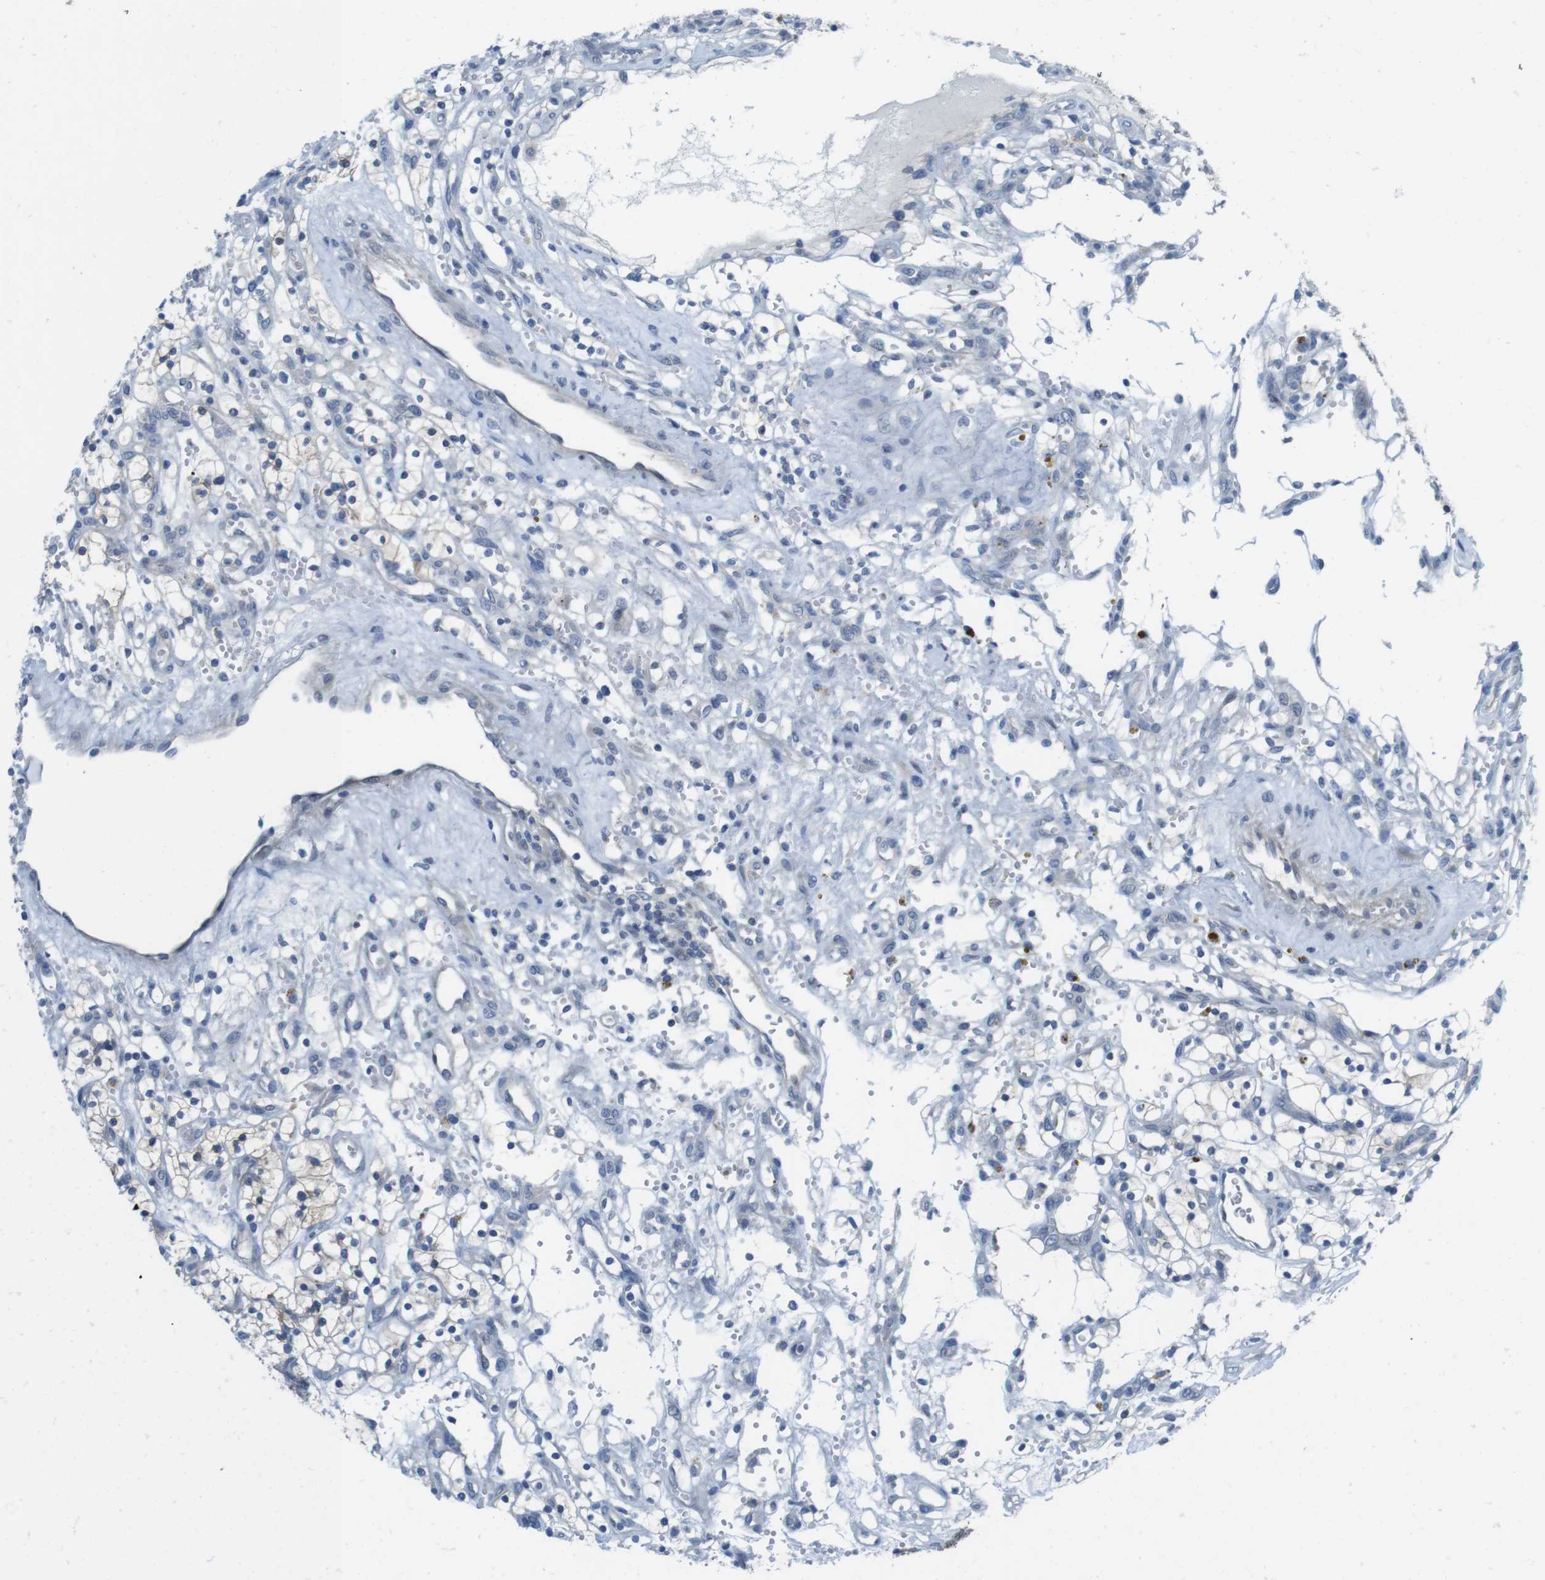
{"staining": {"intensity": "negative", "quantity": "none", "location": "none"}, "tissue": "renal cancer", "cell_type": "Tumor cells", "image_type": "cancer", "snomed": [{"axis": "morphology", "description": "Adenocarcinoma, NOS"}, {"axis": "topography", "description": "Kidney"}], "caption": "Immunohistochemistry (IHC) histopathology image of renal cancer stained for a protein (brown), which shows no staining in tumor cells.", "gene": "CASP2", "patient": {"sex": "female", "age": 57}}